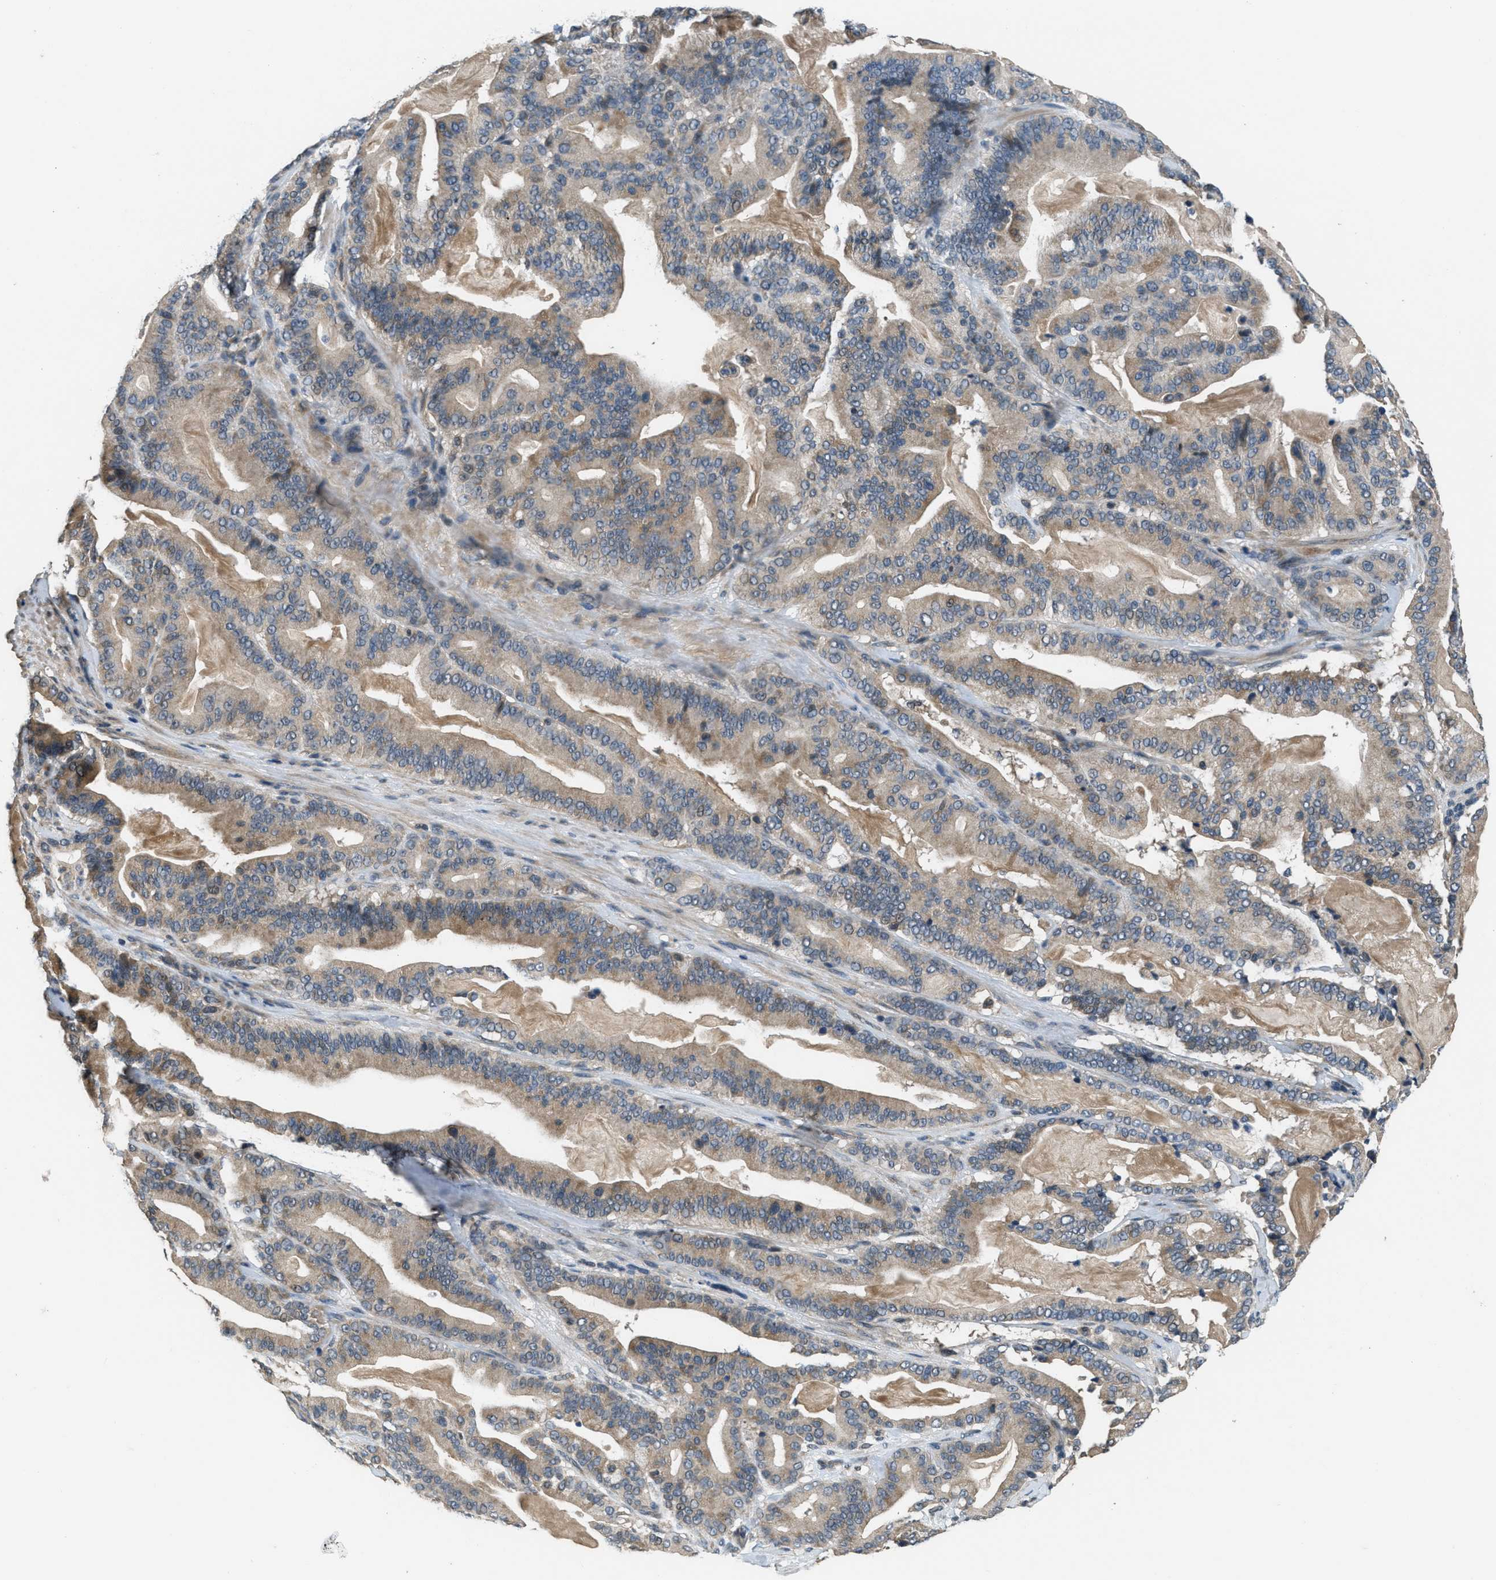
{"staining": {"intensity": "moderate", "quantity": "25%-75%", "location": "cytoplasmic/membranous"}, "tissue": "pancreatic cancer", "cell_type": "Tumor cells", "image_type": "cancer", "snomed": [{"axis": "morphology", "description": "Adenocarcinoma, NOS"}, {"axis": "topography", "description": "Pancreas"}], "caption": "A high-resolution image shows immunohistochemistry (IHC) staining of pancreatic cancer, which reveals moderate cytoplasmic/membranous staining in approximately 25%-75% of tumor cells.", "gene": "NAT1", "patient": {"sex": "male", "age": 63}}